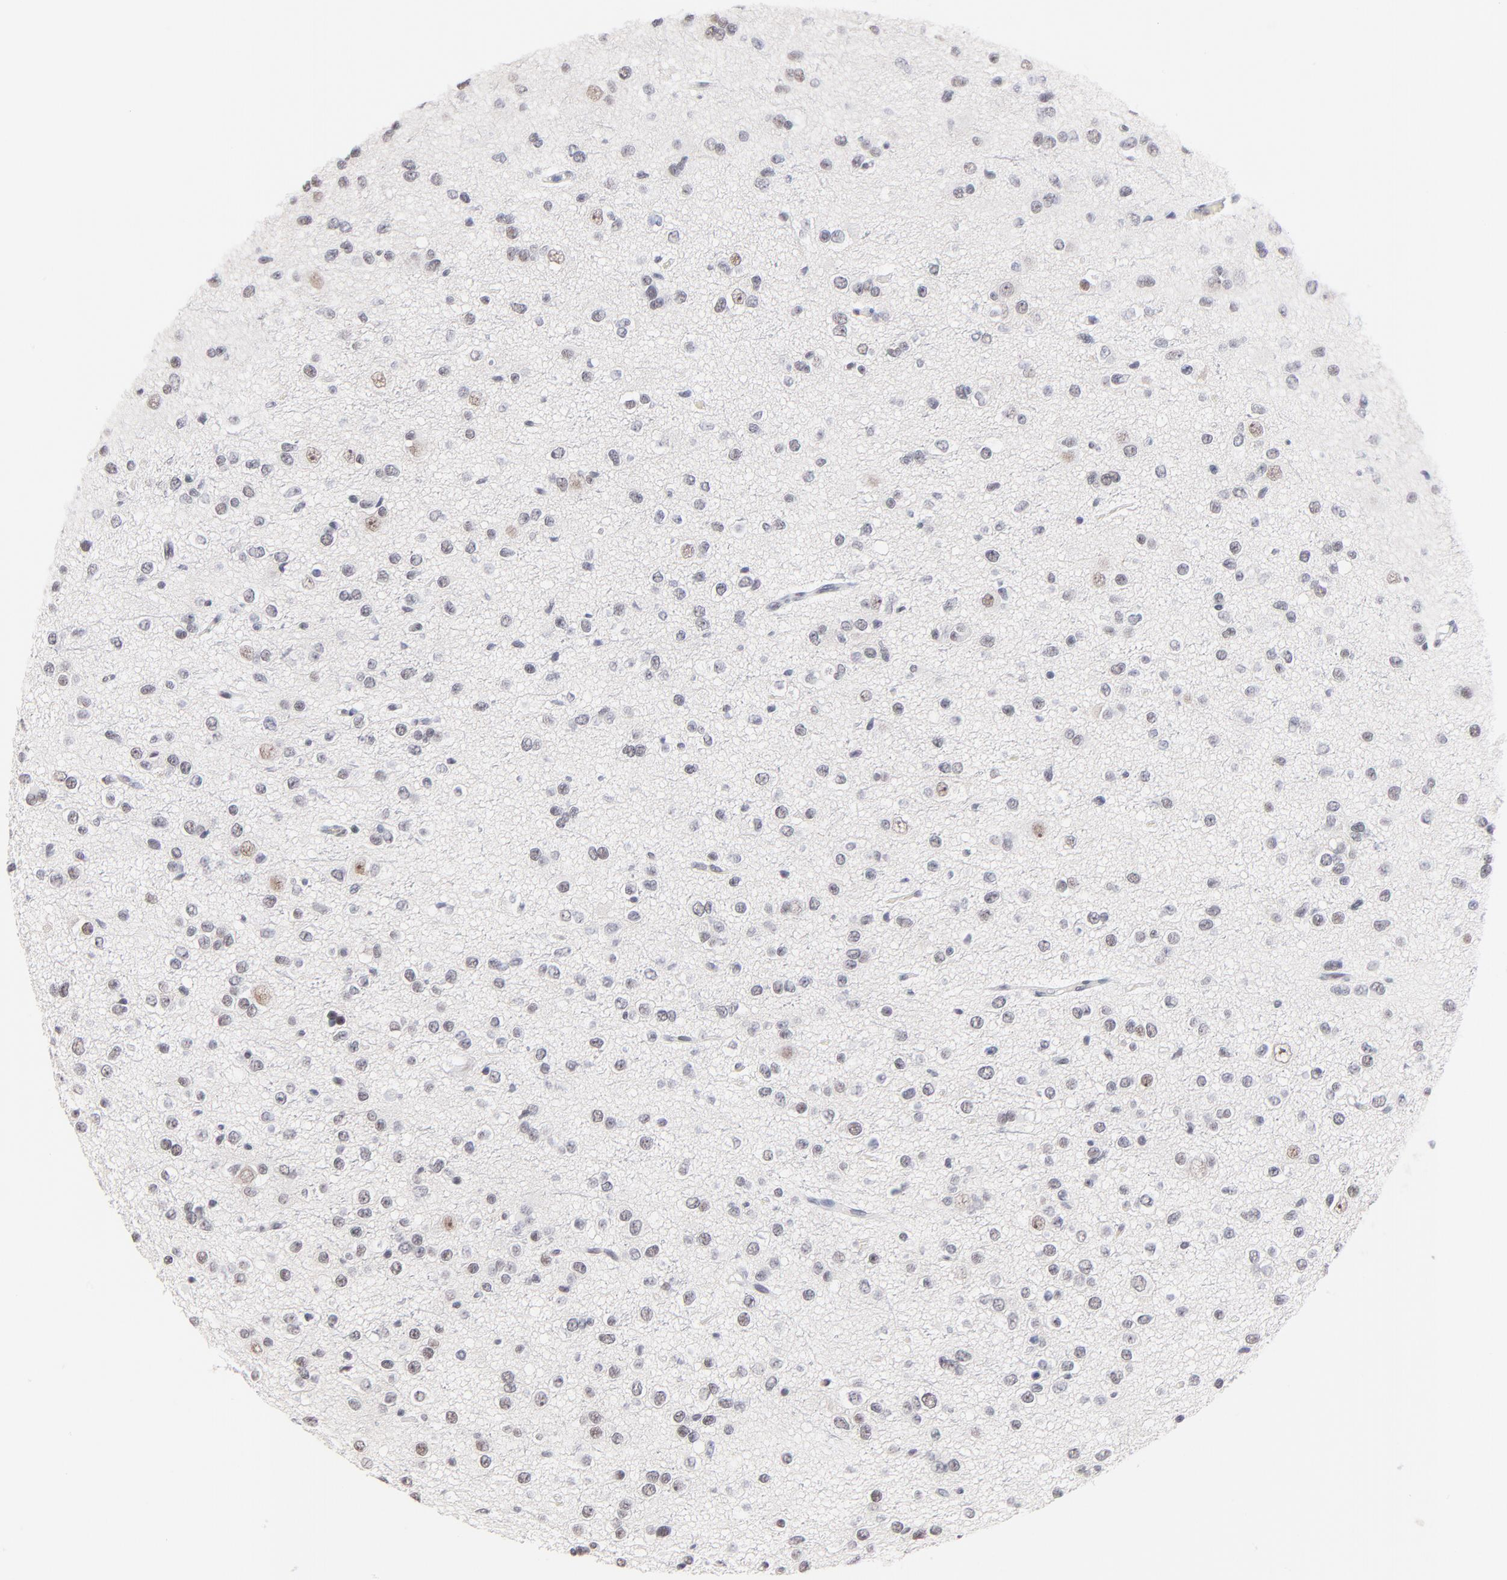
{"staining": {"intensity": "weak", "quantity": "<25%", "location": "nuclear"}, "tissue": "glioma", "cell_type": "Tumor cells", "image_type": "cancer", "snomed": [{"axis": "morphology", "description": "Glioma, malignant, Low grade"}, {"axis": "topography", "description": "Brain"}], "caption": "Tumor cells show no significant protein positivity in glioma. (DAB IHC visualized using brightfield microscopy, high magnification).", "gene": "ZNF74", "patient": {"sex": "male", "age": 42}}